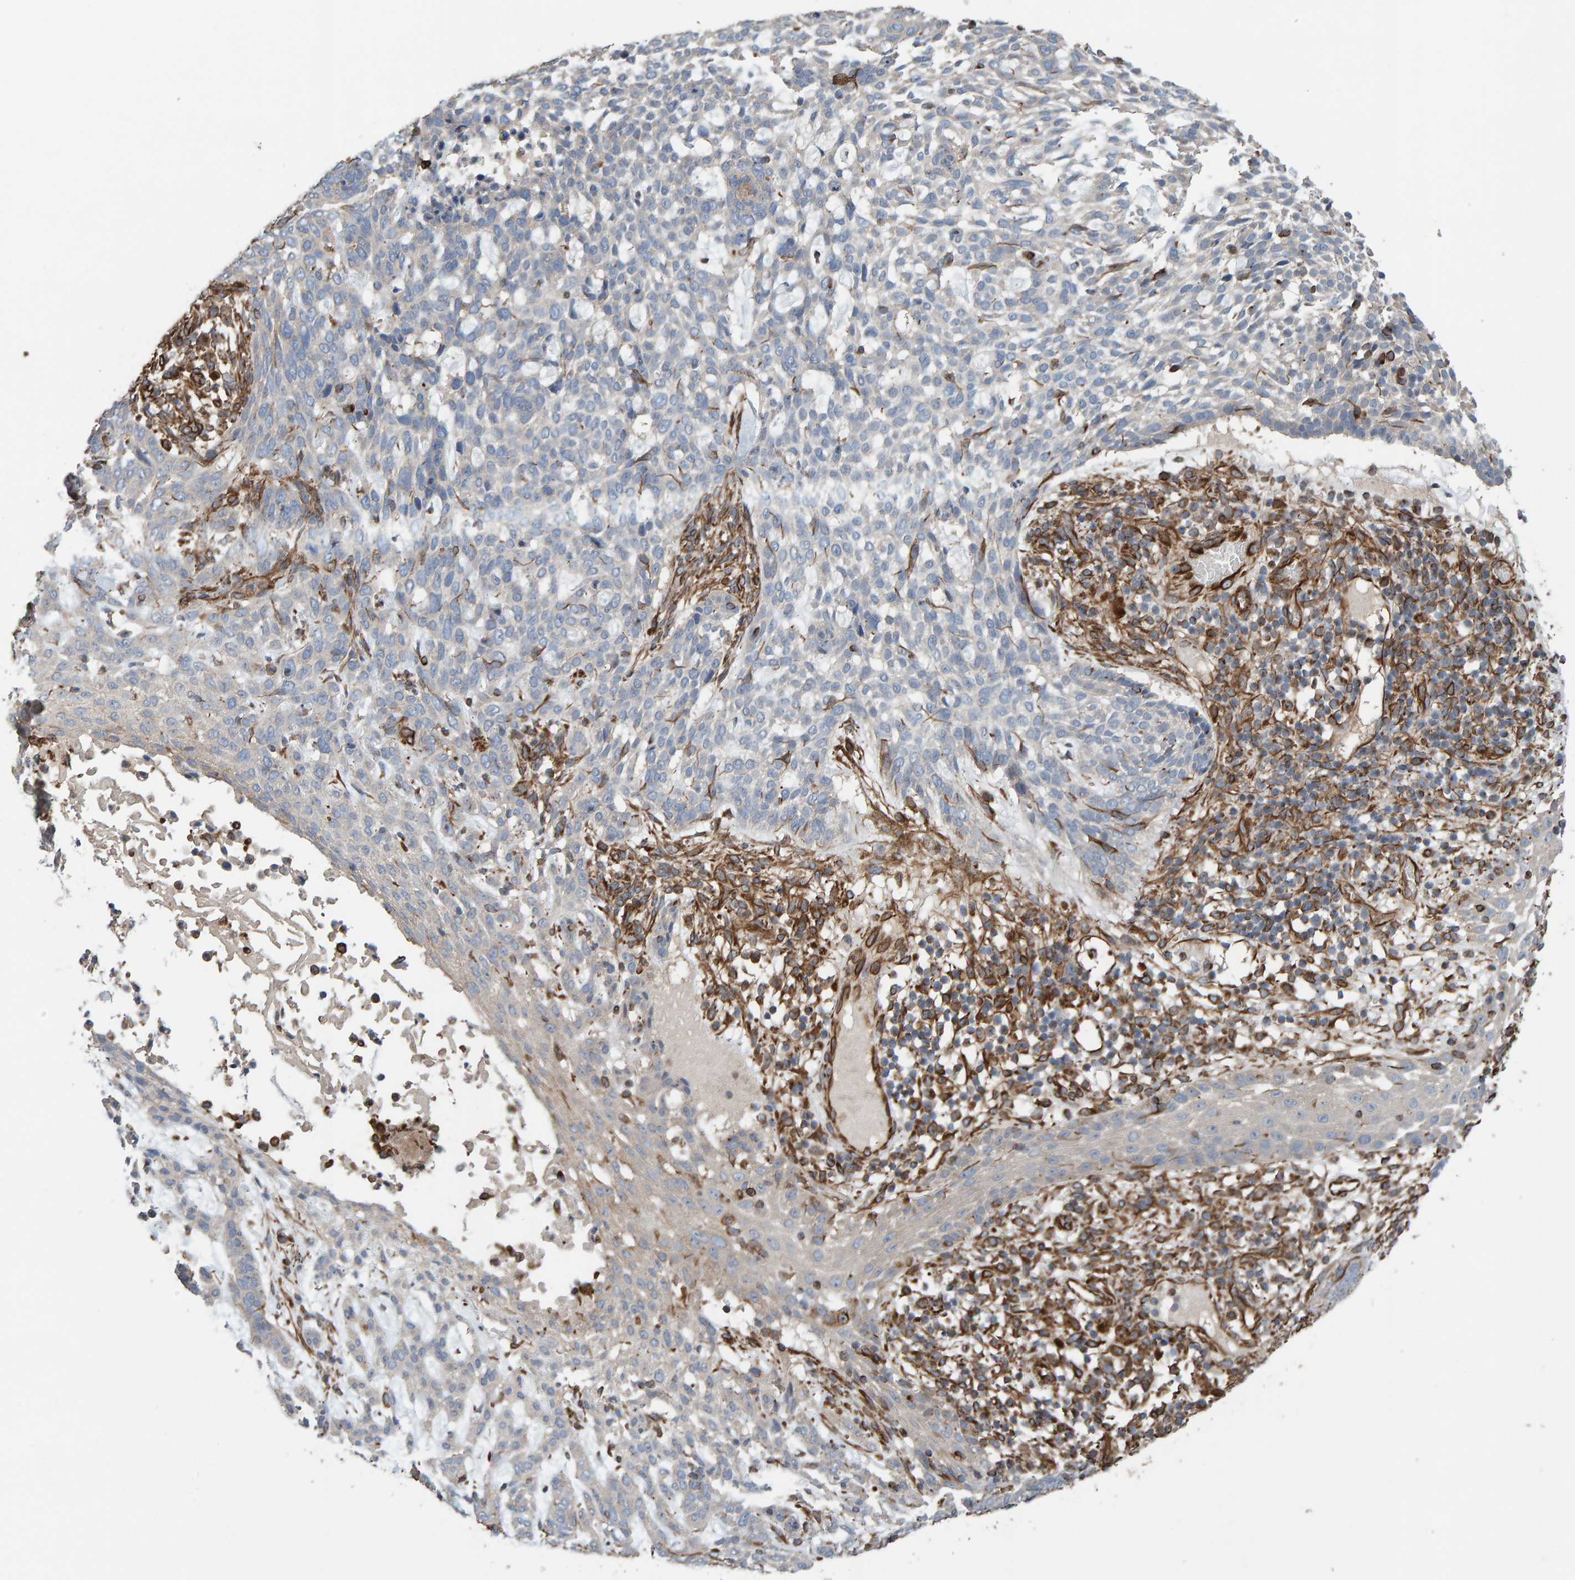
{"staining": {"intensity": "negative", "quantity": "none", "location": "none"}, "tissue": "skin cancer", "cell_type": "Tumor cells", "image_type": "cancer", "snomed": [{"axis": "morphology", "description": "Basal cell carcinoma"}, {"axis": "topography", "description": "Skin"}], "caption": "Skin cancer (basal cell carcinoma) was stained to show a protein in brown. There is no significant staining in tumor cells. (Stains: DAB immunohistochemistry (IHC) with hematoxylin counter stain, Microscopy: brightfield microscopy at high magnification).", "gene": "ZNF347", "patient": {"sex": "female", "age": 64}}